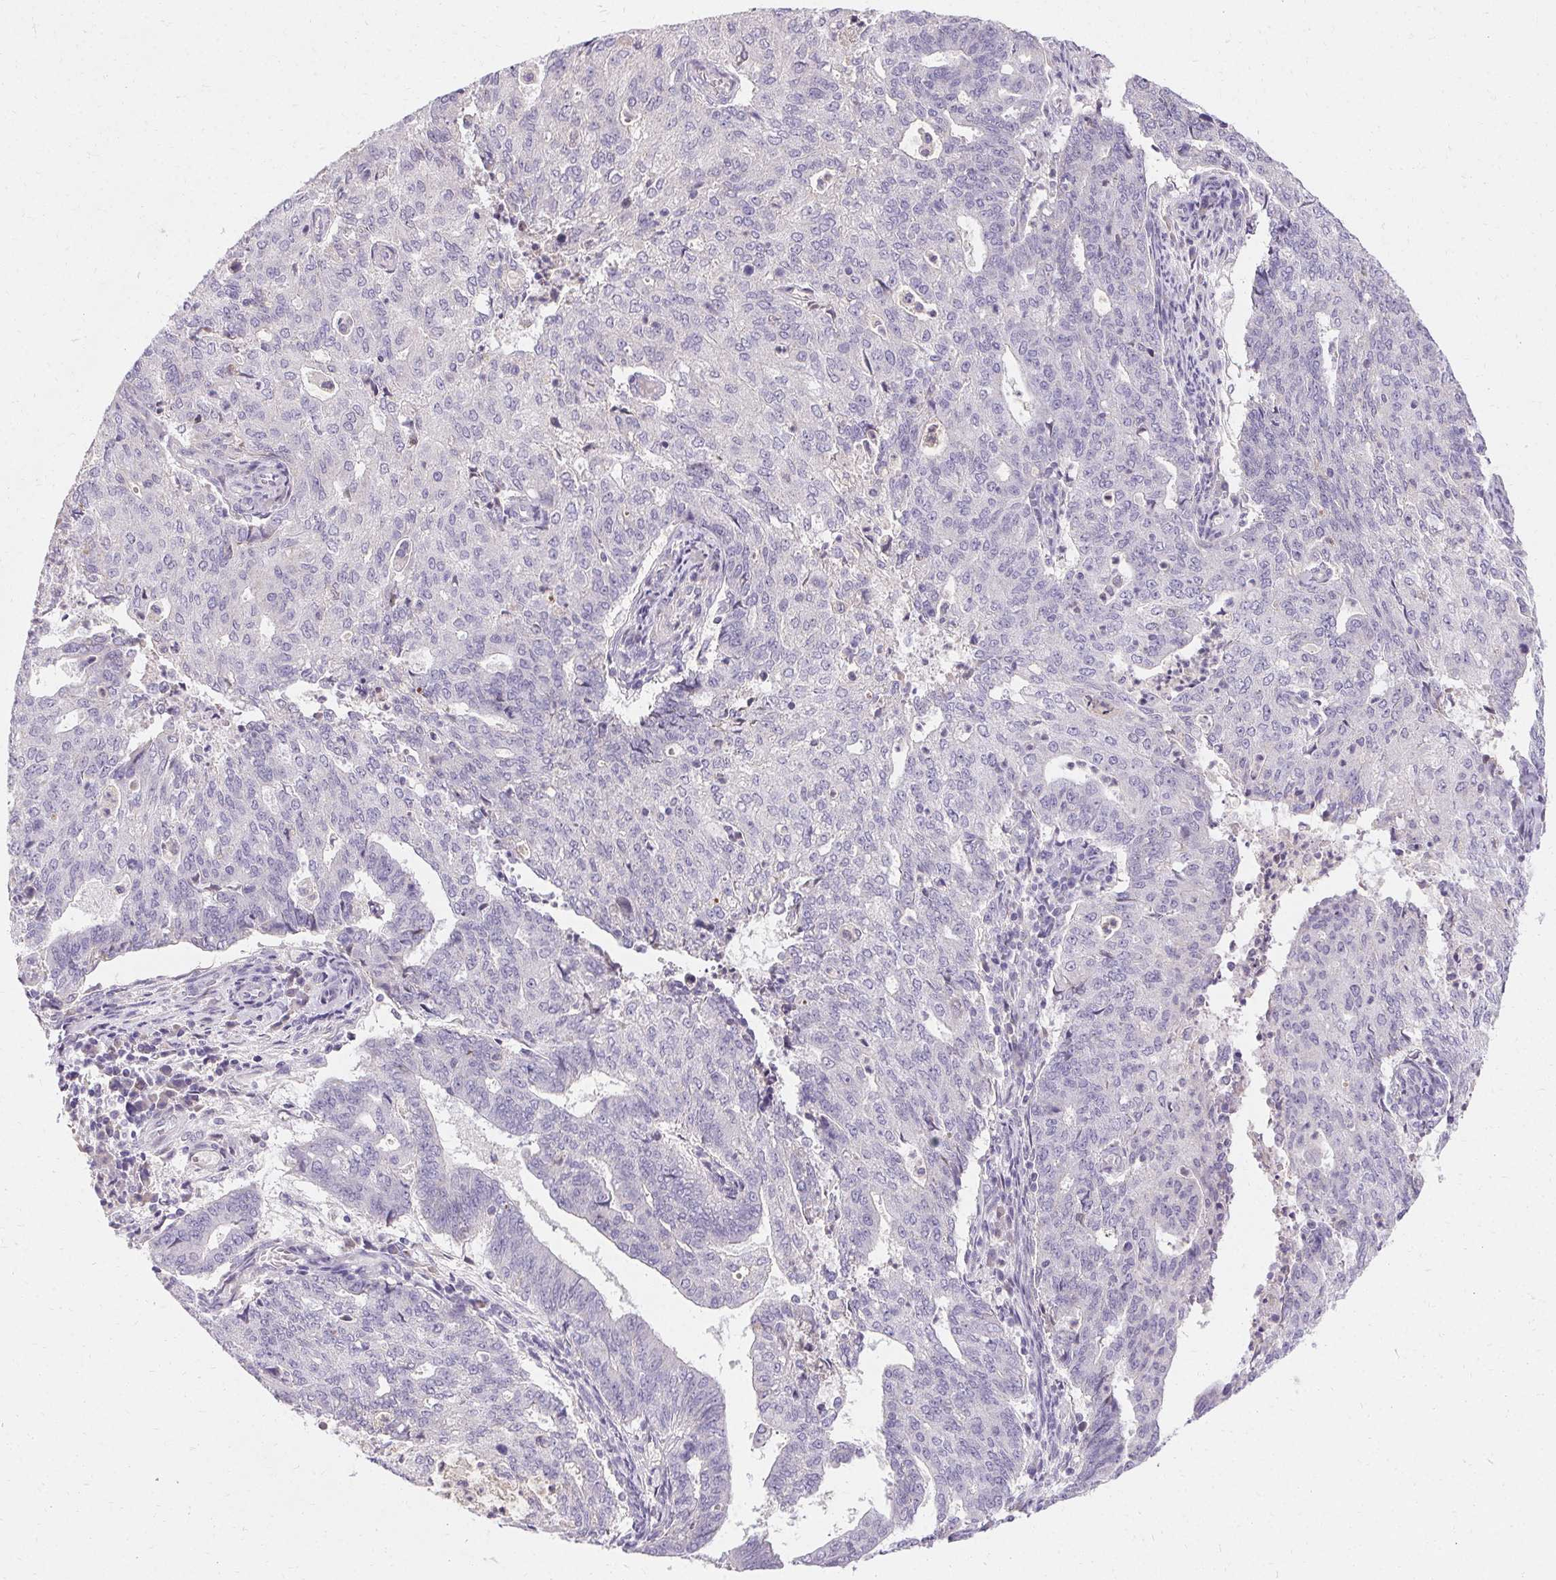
{"staining": {"intensity": "negative", "quantity": "none", "location": "none"}, "tissue": "endometrial cancer", "cell_type": "Tumor cells", "image_type": "cancer", "snomed": [{"axis": "morphology", "description": "Adenocarcinoma, NOS"}, {"axis": "topography", "description": "Endometrium"}], "caption": "Endometrial cancer (adenocarcinoma) was stained to show a protein in brown. There is no significant positivity in tumor cells.", "gene": "TRIP13", "patient": {"sex": "female", "age": 82}}